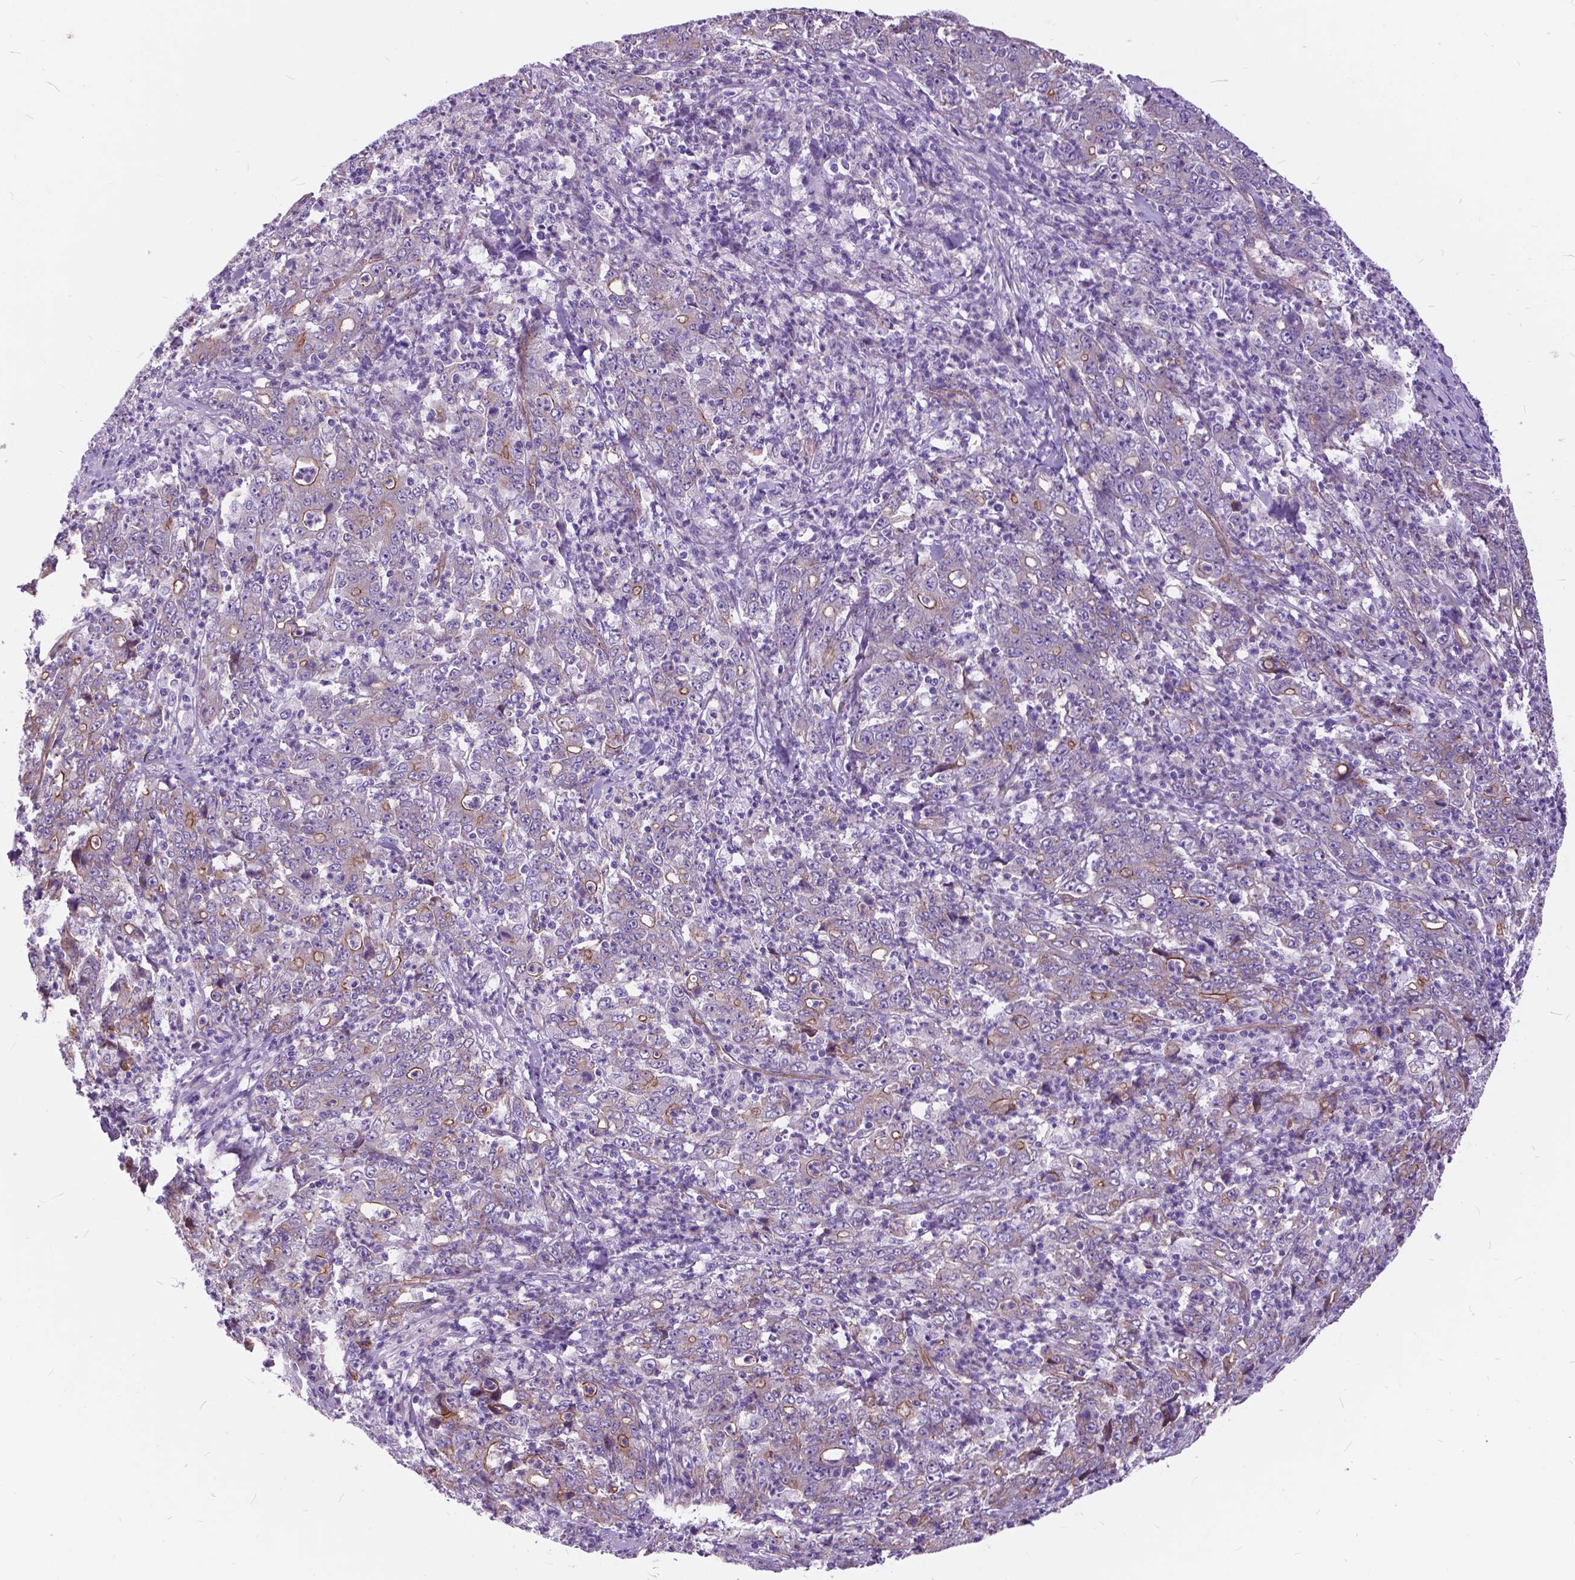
{"staining": {"intensity": "moderate", "quantity": "<25%", "location": "cytoplasmic/membranous"}, "tissue": "stomach cancer", "cell_type": "Tumor cells", "image_type": "cancer", "snomed": [{"axis": "morphology", "description": "Adenocarcinoma, NOS"}, {"axis": "topography", "description": "Stomach, lower"}], "caption": "There is low levels of moderate cytoplasmic/membranous positivity in tumor cells of adenocarcinoma (stomach), as demonstrated by immunohistochemical staining (brown color).", "gene": "FLT4", "patient": {"sex": "female", "age": 71}}